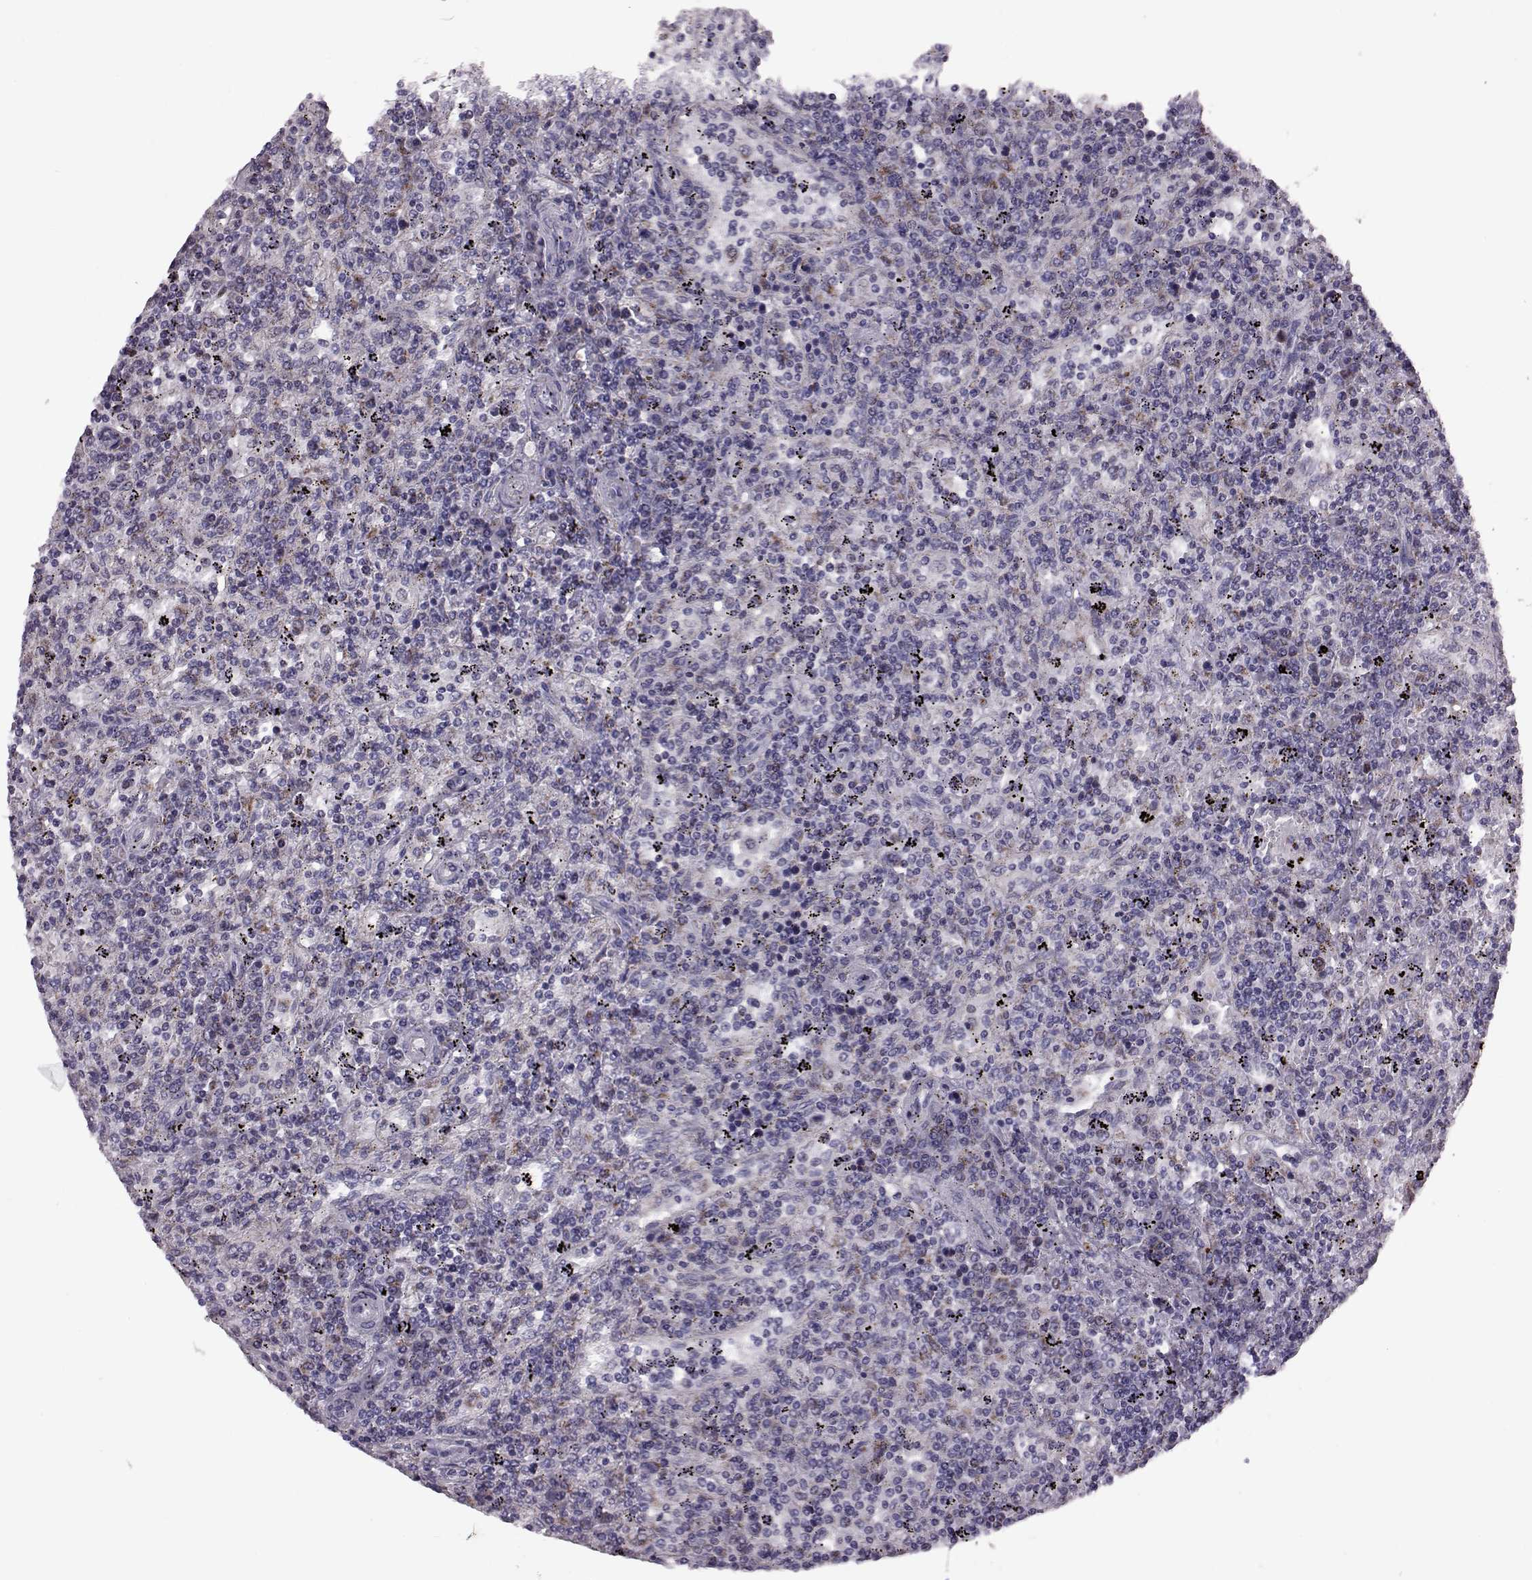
{"staining": {"intensity": "negative", "quantity": "none", "location": "none"}, "tissue": "lymphoma", "cell_type": "Tumor cells", "image_type": "cancer", "snomed": [{"axis": "morphology", "description": "Malignant lymphoma, non-Hodgkin's type, Low grade"}, {"axis": "topography", "description": "Spleen"}], "caption": "The immunohistochemistry micrograph has no significant expression in tumor cells of malignant lymphoma, non-Hodgkin's type (low-grade) tissue. (Stains: DAB (3,3'-diaminobenzidine) IHC with hematoxylin counter stain, Microscopy: brightfield microscopy at high magnification).", "gene": "RIMS2", "patient": {"sex": "male", "age": 62}}